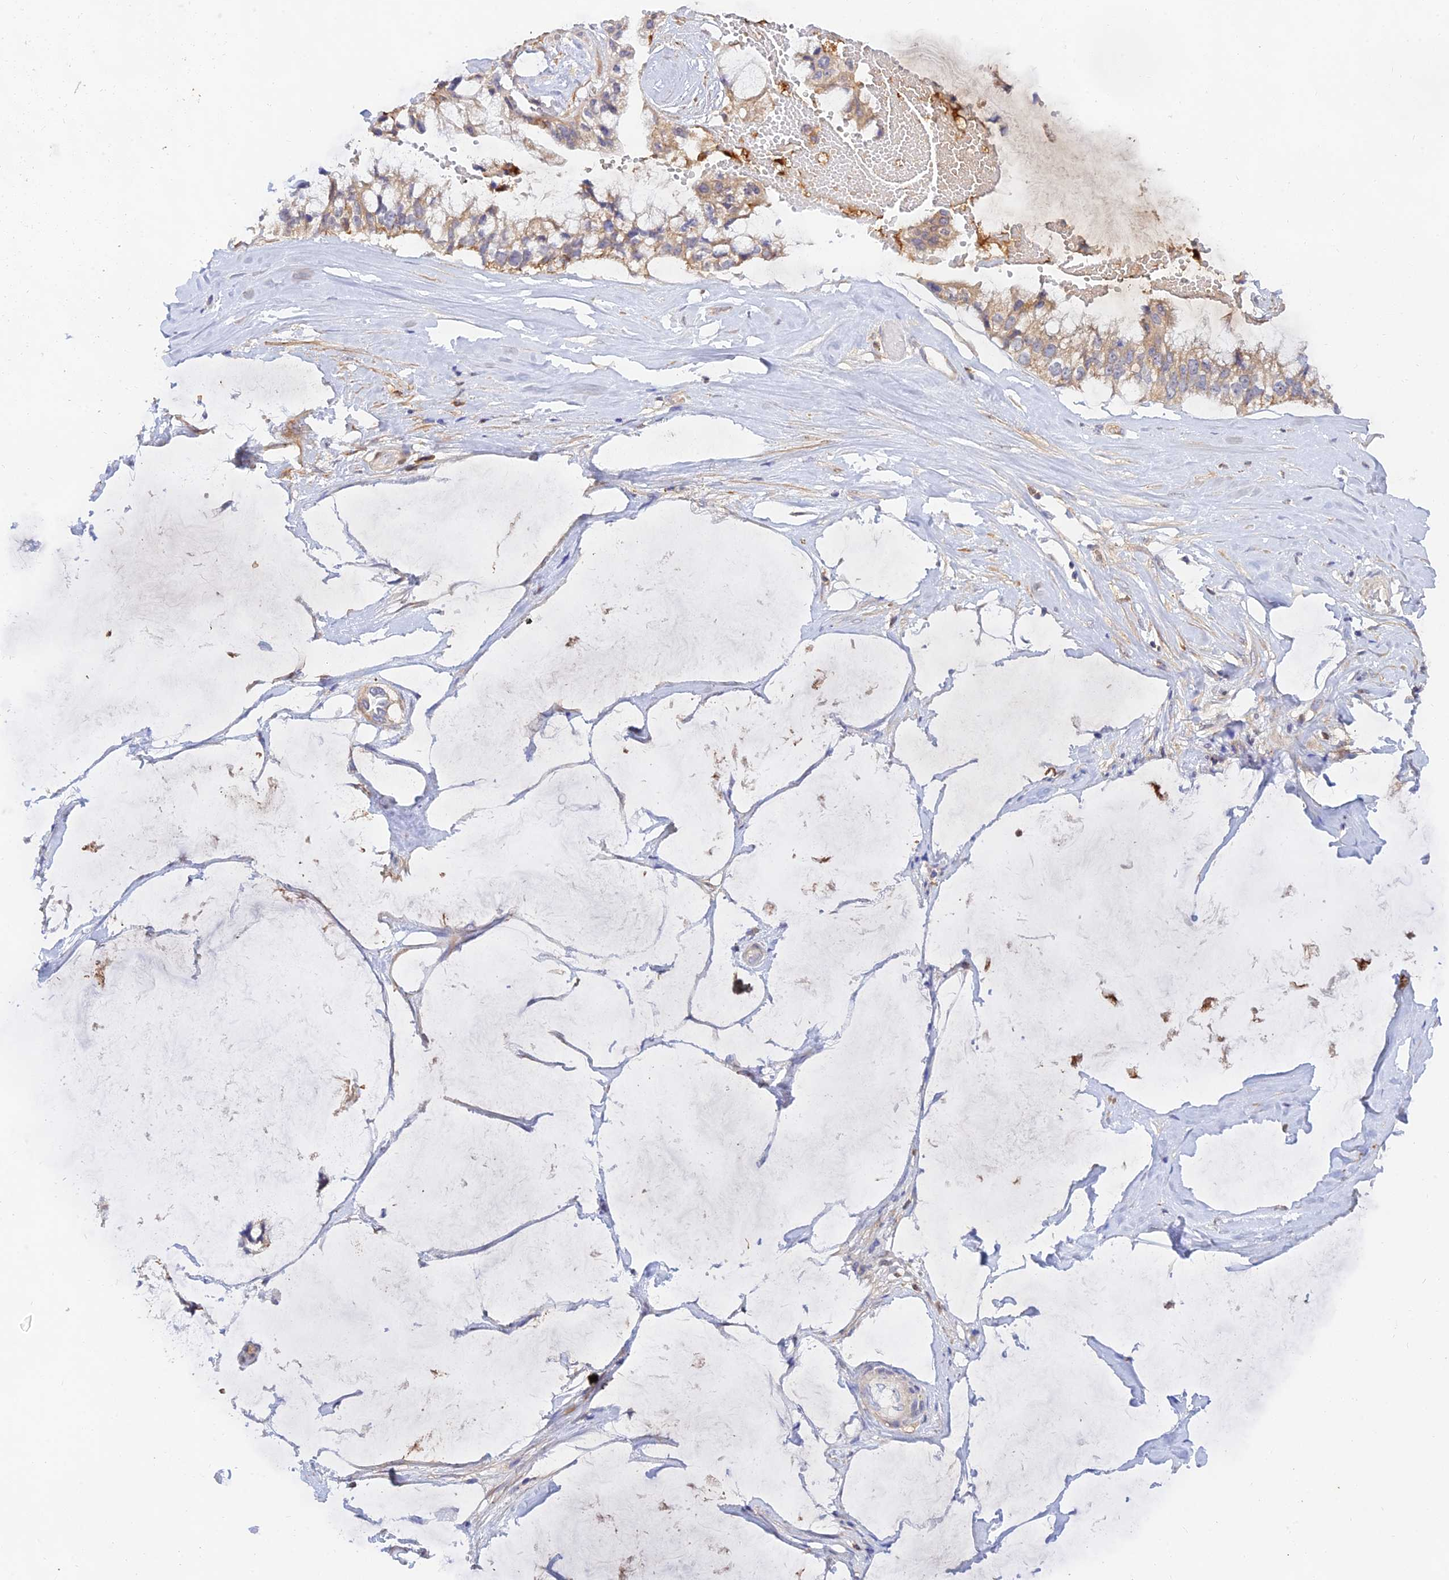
{"staining": {"intensity": "weak", "quantity": "<25%", "location": "cytoplasmic/membranous"}, "tissue": "ovarian cancer", "cell_type": "Tumor cells", "image_type": "cancer", "snomed": [{"axis": "morphology", "description": "Cystadenocarcinoma, mucinous, NOS"}, {"axis": "topography", "description": "Ovary"}], "caption": "Ovarian cancer stained for a protein using IHC displays no expression tumor cells.", "gene": "ACSM5", "patient": {"sex": "female", "age": 39}}